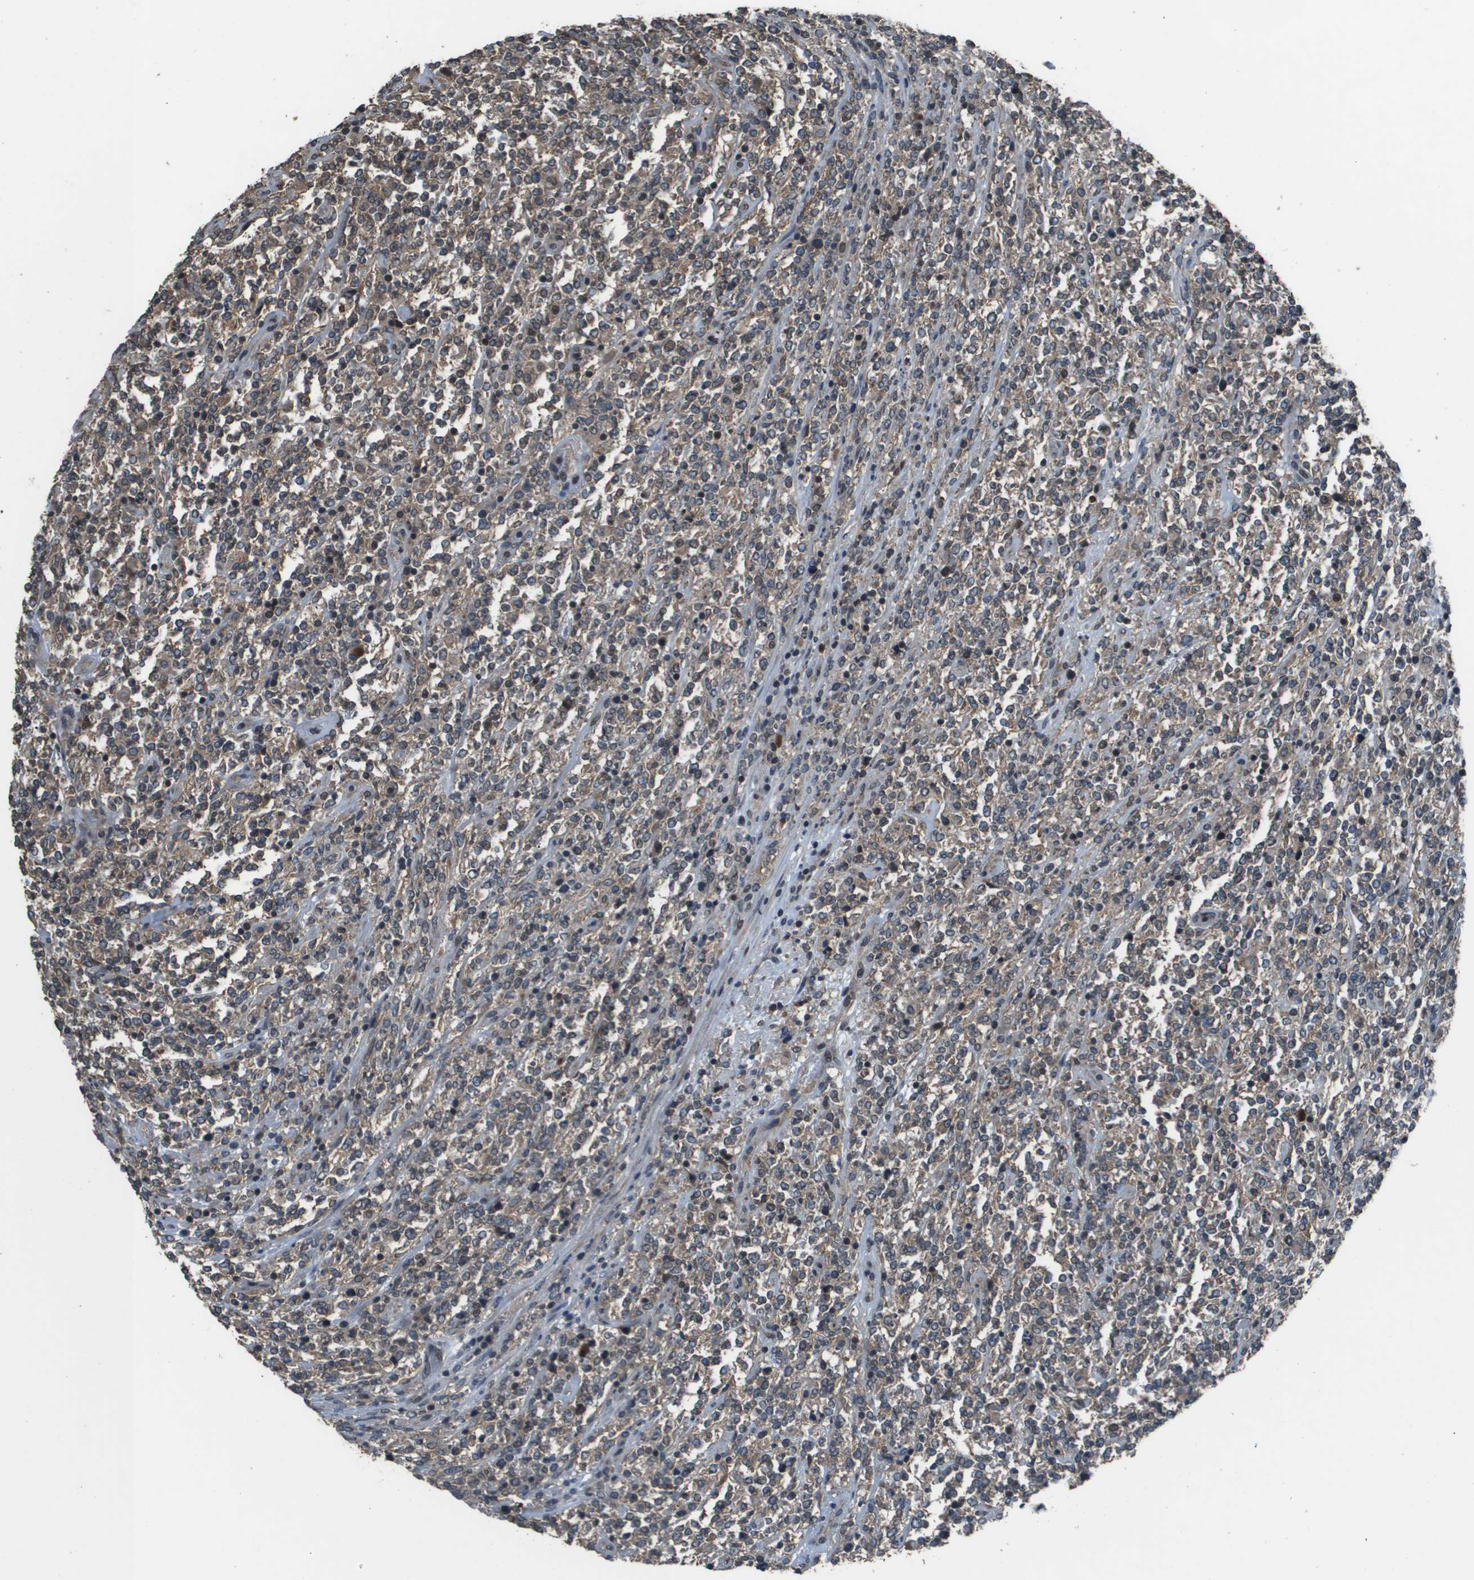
{"staining": {"intensity": "weak", "quantity": "25%-75%", "location": "cytoplasmic/membranous"}, "tissue": "lymphoma", "cell_type": "Tumor cells", "image_type": "cancer", "snomed": [{"axis": "morphology", "description": "Malignant lymphoma, non-Hodgkin's type, High grade"}, {"axis": "topography", "description": "Soft tissue"}], "caption": "Human lymphoma stained with a protein marker reveals weak staining in tumor cells.", "gene": "GOSR2", "patient": {"sex": "male", "age": 18}}